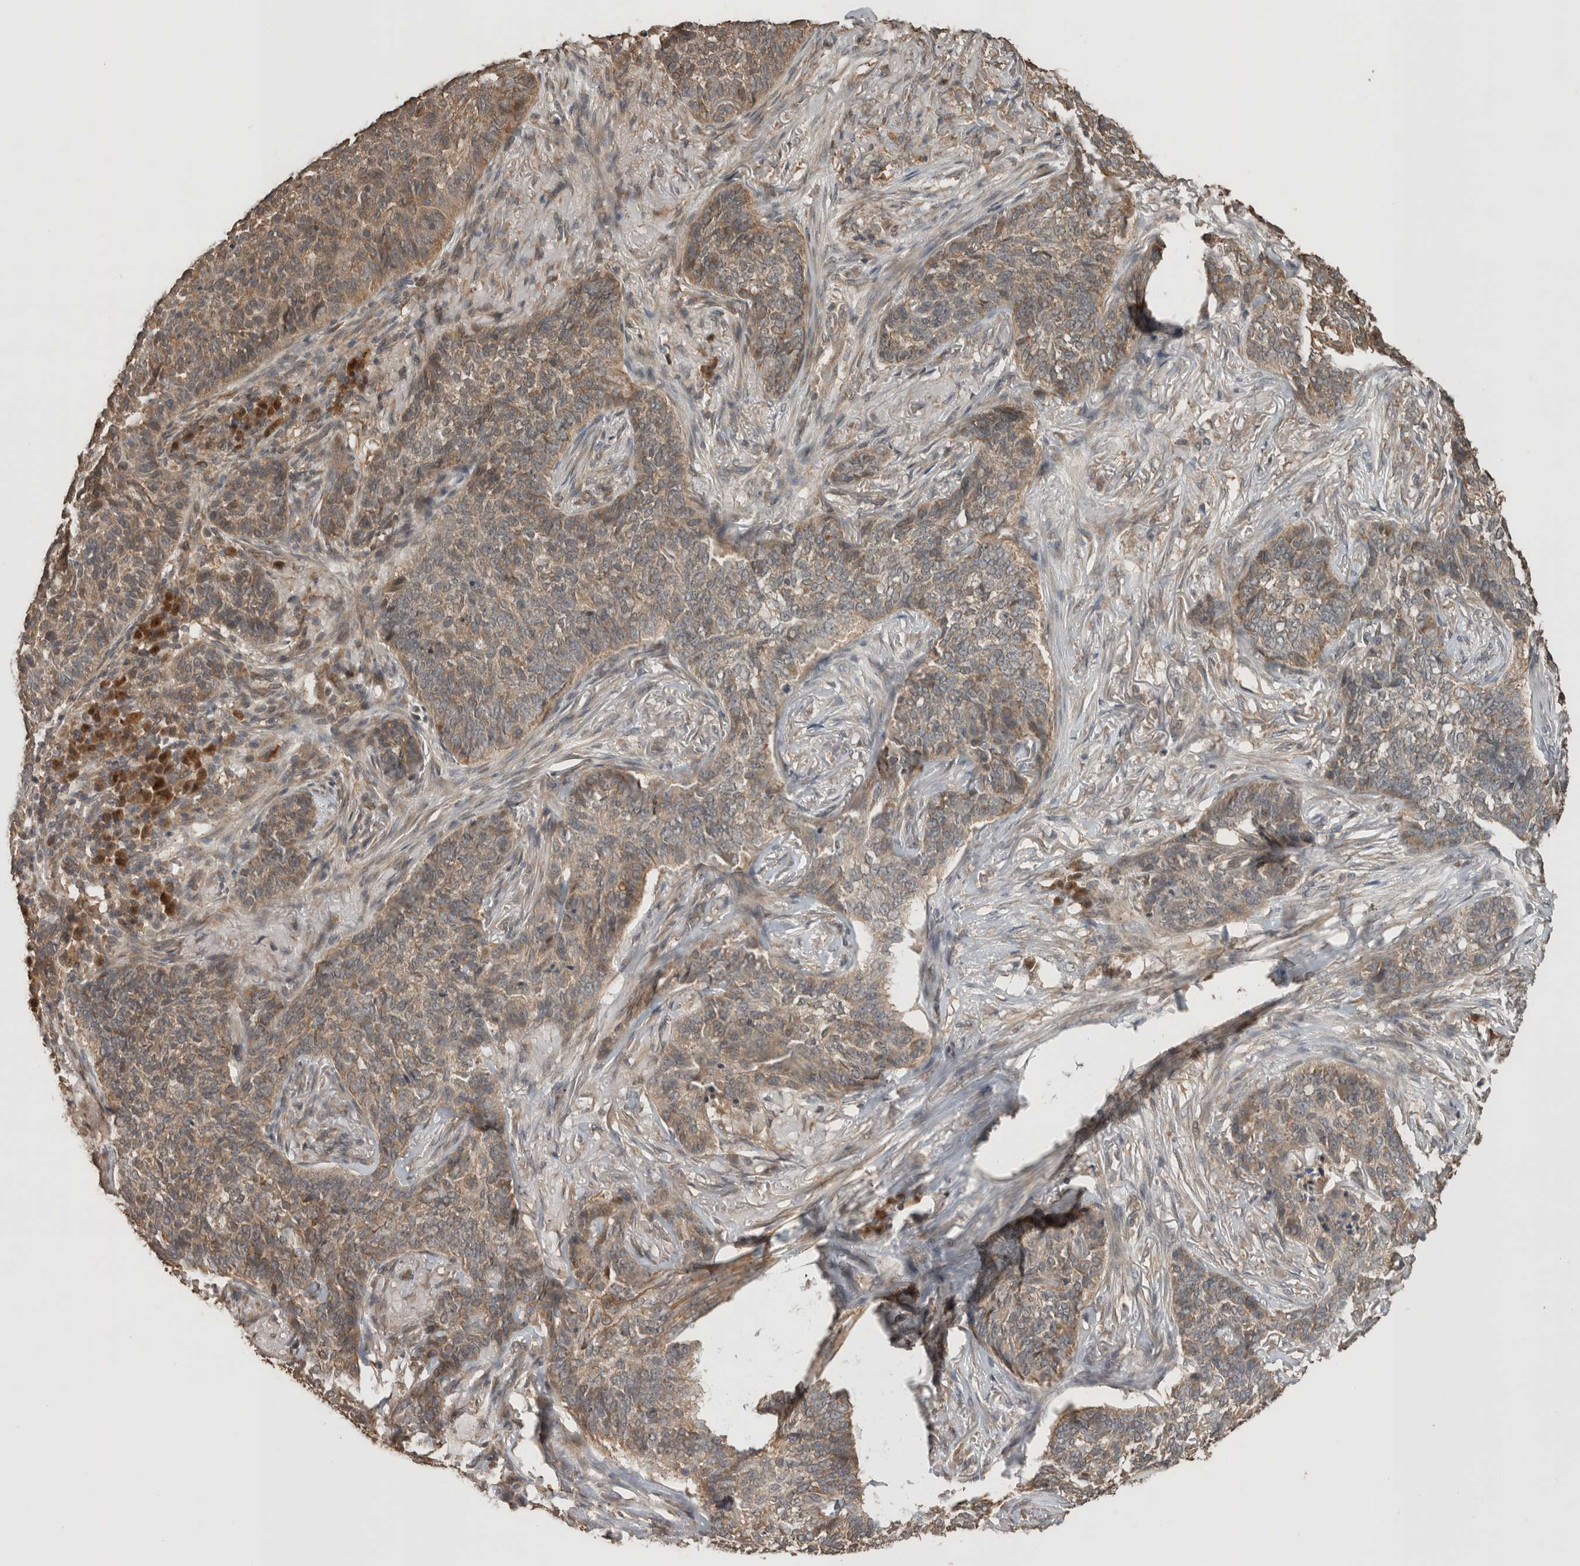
{"staining": {"intensity": "weak", "quantity": ">75%", "location": "cytoplasmic/membranous"}, "tissue": "skin cancer", "cell_type": "Tumor cells", "image_type": "cancer", "snomed": [{"axis": "morphology", "description": "Basal cell carcinoma"}, {"axis": "topography", "description": "Skin"}], "caption": "Skin cancer (basal cell carcinoma) stained with a brown dye demonstrates weak cytoplasmic/membranous positive expression in approximately >75% of tumor cells.", "gene": "OTUD7B", "patient": {"sex": "male", "age": 85}}